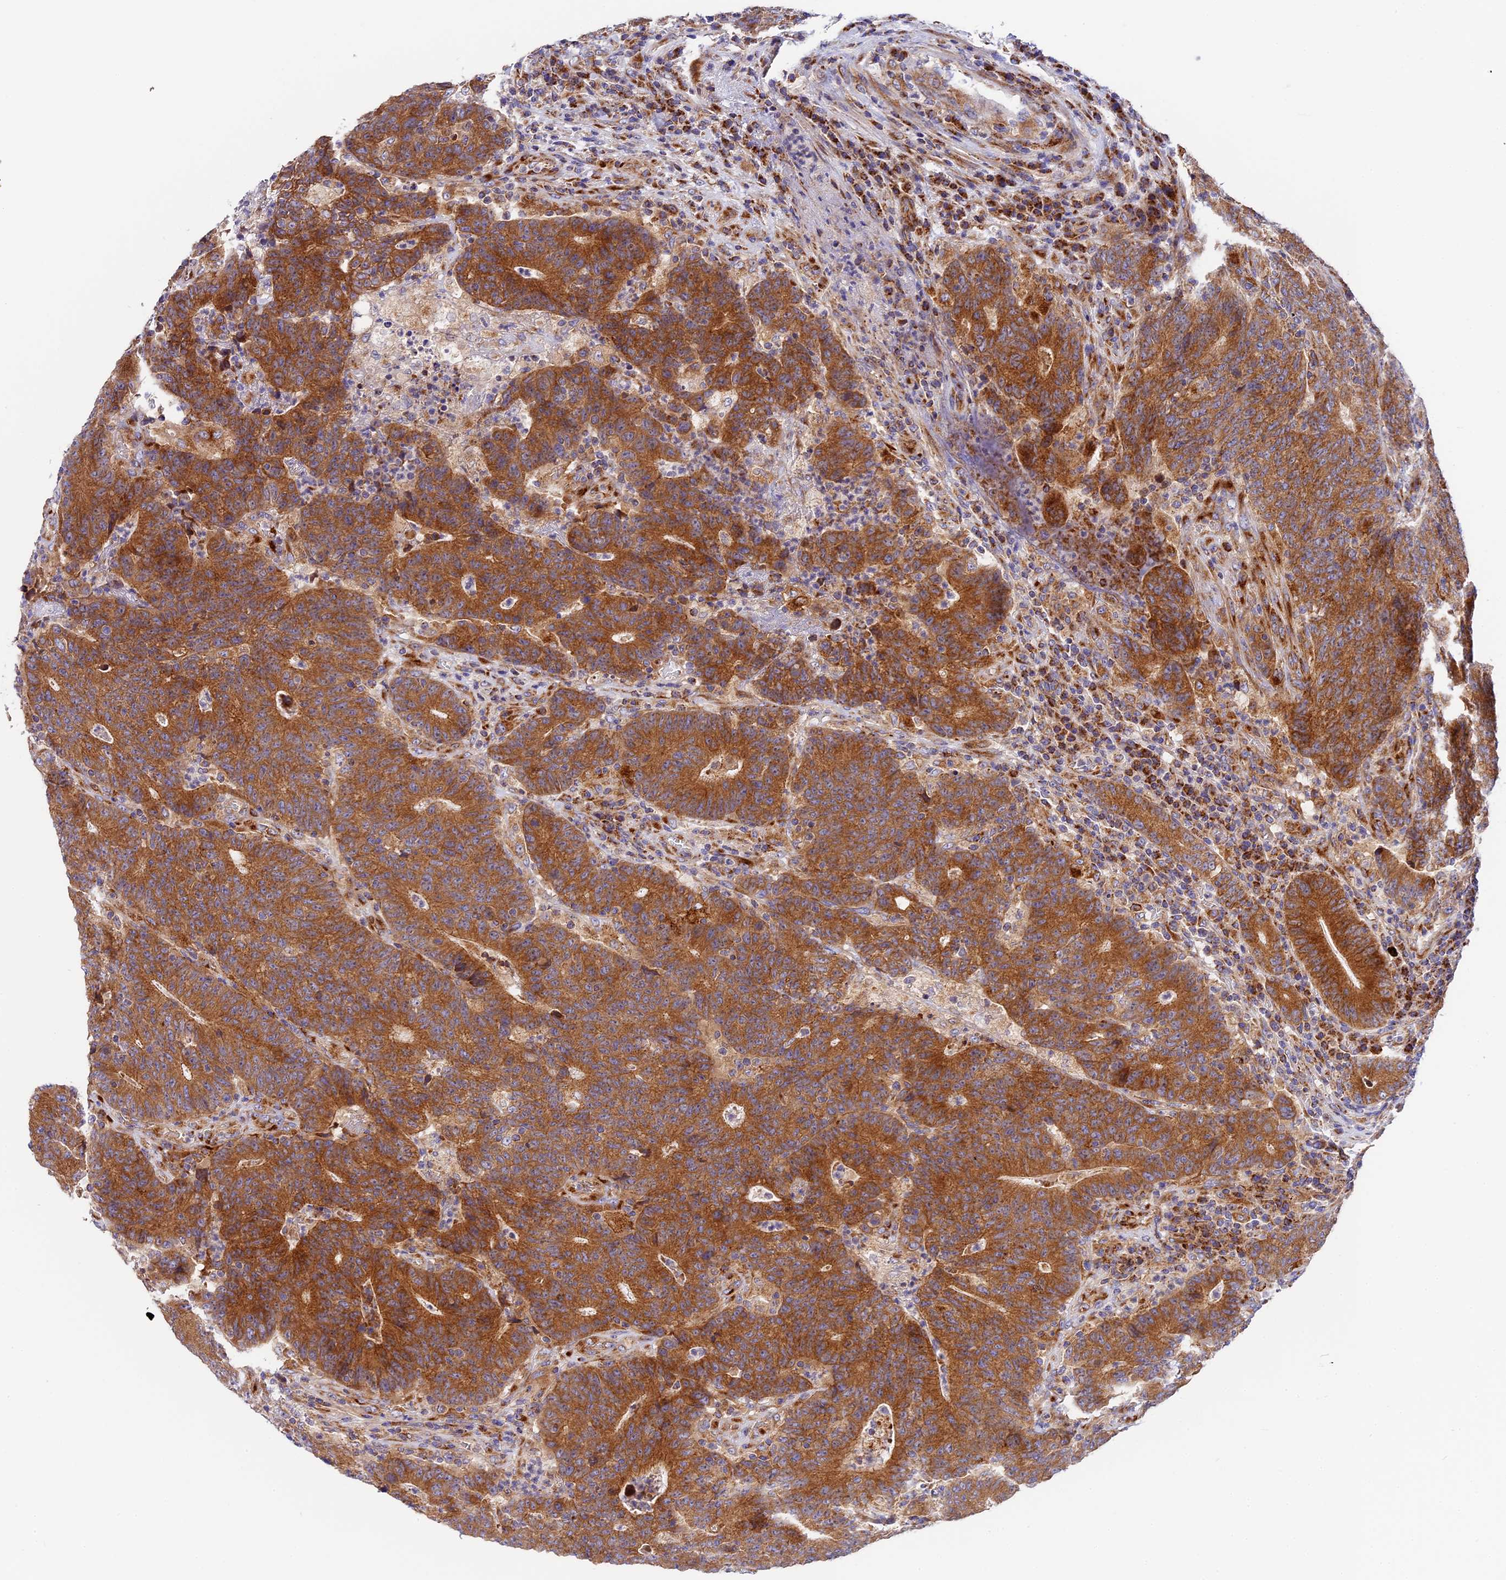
{"staining": {"intensity": "moderate", "quantity": ">75%", "location": "cytoplasmic/membranous"}, "tissue": "colorectal cancer", "cell_type": "Tumor cells", "image_type": "cancer", "snomed": [{"axis": "morphology", "description": "Normal tissue, NOS"}, {"axis": "morphology", "description": "Adenocarcinoma, NOS"}, {"axis": "topography", "description": "Colon"}], "caption": "An immunohistochemistry histopathology image of neoplastic tissue is shown. Protein staining in brown labels moderate cytoplasmic/membranous positivity in colorectal cancer within tumor cells.", "gene": "MRAS", "patient": {"sex": "female", "age": 75}}